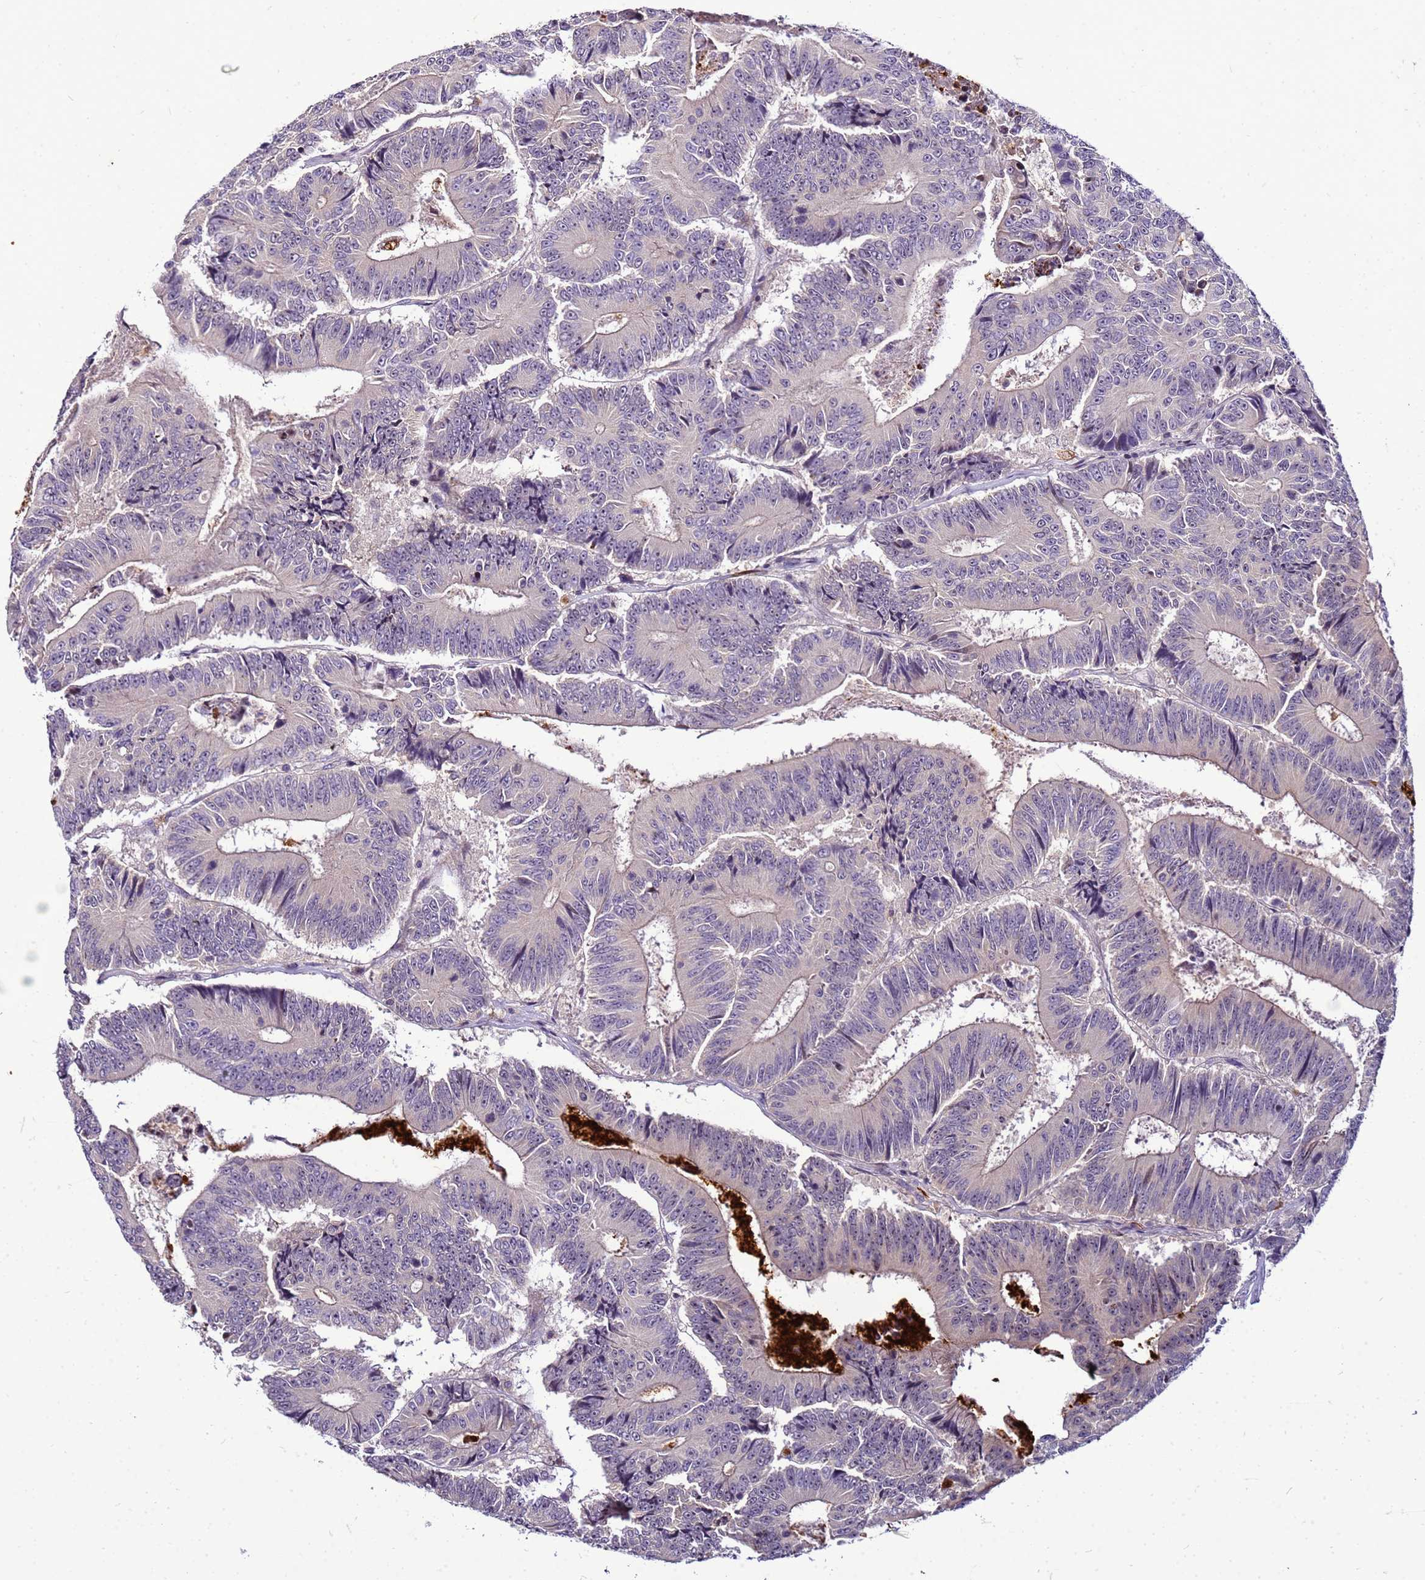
{"staining": {"intensity": "negative", "quantity": "none", "location": "none"}, "tissue": "colorectal cancer", "cell_type": "Tumor cells", "image_type": "cancer", "snomed": [{"axis": "morphology", "description": "Adenocarcinoma, NOS"}, {"axis": "topography", "description": "Colon"}], "caption": "This is an IHC image of colorectal cancer (adenocarcinoma). There is no expression in tumor cells.", "gene": "VPS4B", "patient": {"sex": "male", "age": 83}}